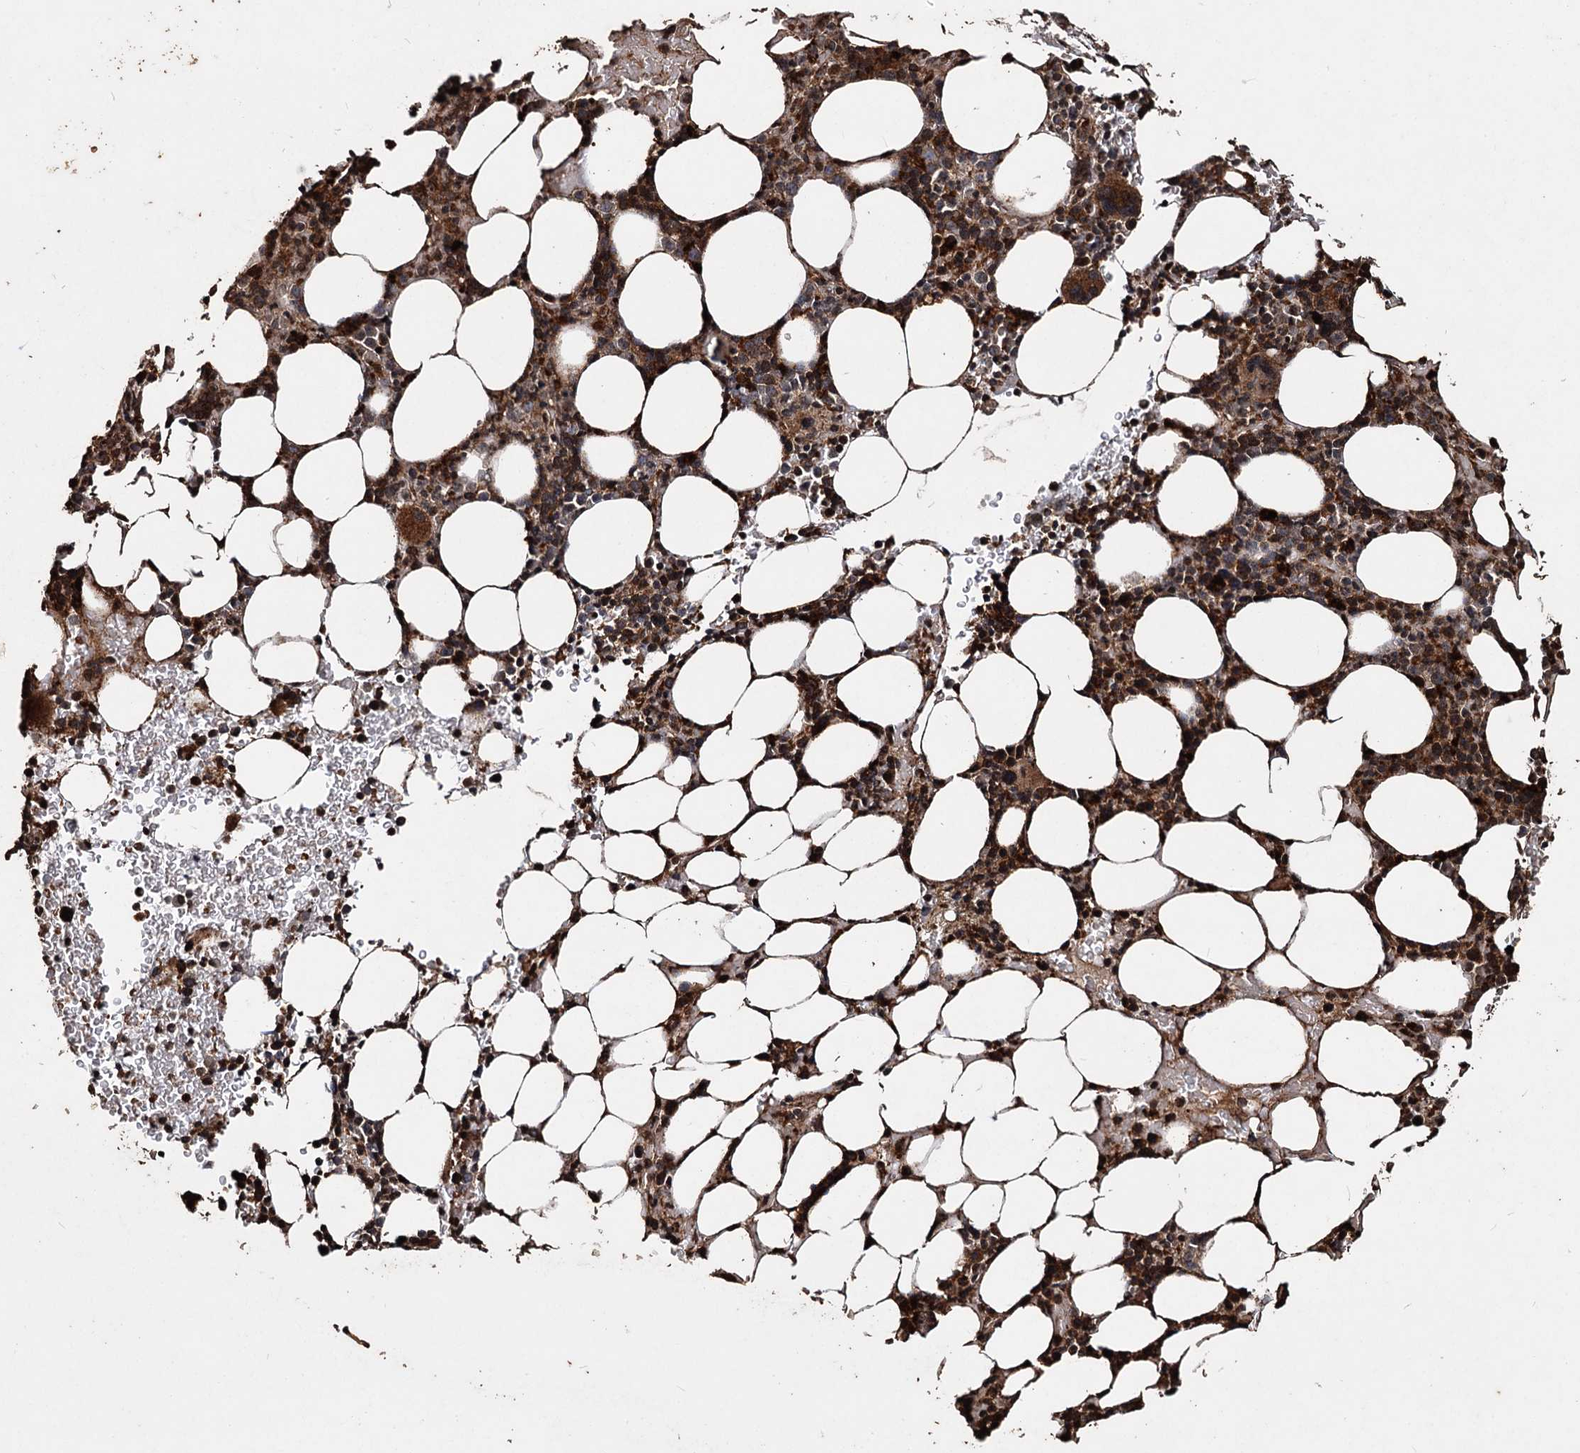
{"staining": {"intensity": "strong", "quantity": ">75%", "location": "cytoplasmic/membranous"}, "tissue": "bone marrow", "cell_type": "Hematopoietic cells", "image_type": "normal", "snomed": [{"axis": "morphology", "description": "Normal tissue, NOS"}, {"axis": "topography", "description": "Bone marrow"}], "caption": "Immunohistochemistry image of normal bone marrow: human bone marrow stained using immunohistochemistry (IHC) reveals high levels of strong protein expression localized specifically in the cytoplasmic/membranous of hematopoietic cells, appearing as a cytoplasmic/membranous brown color.", "gene": "NOTCH2NLA", "patient": {"sex": "male", "age": 78}}